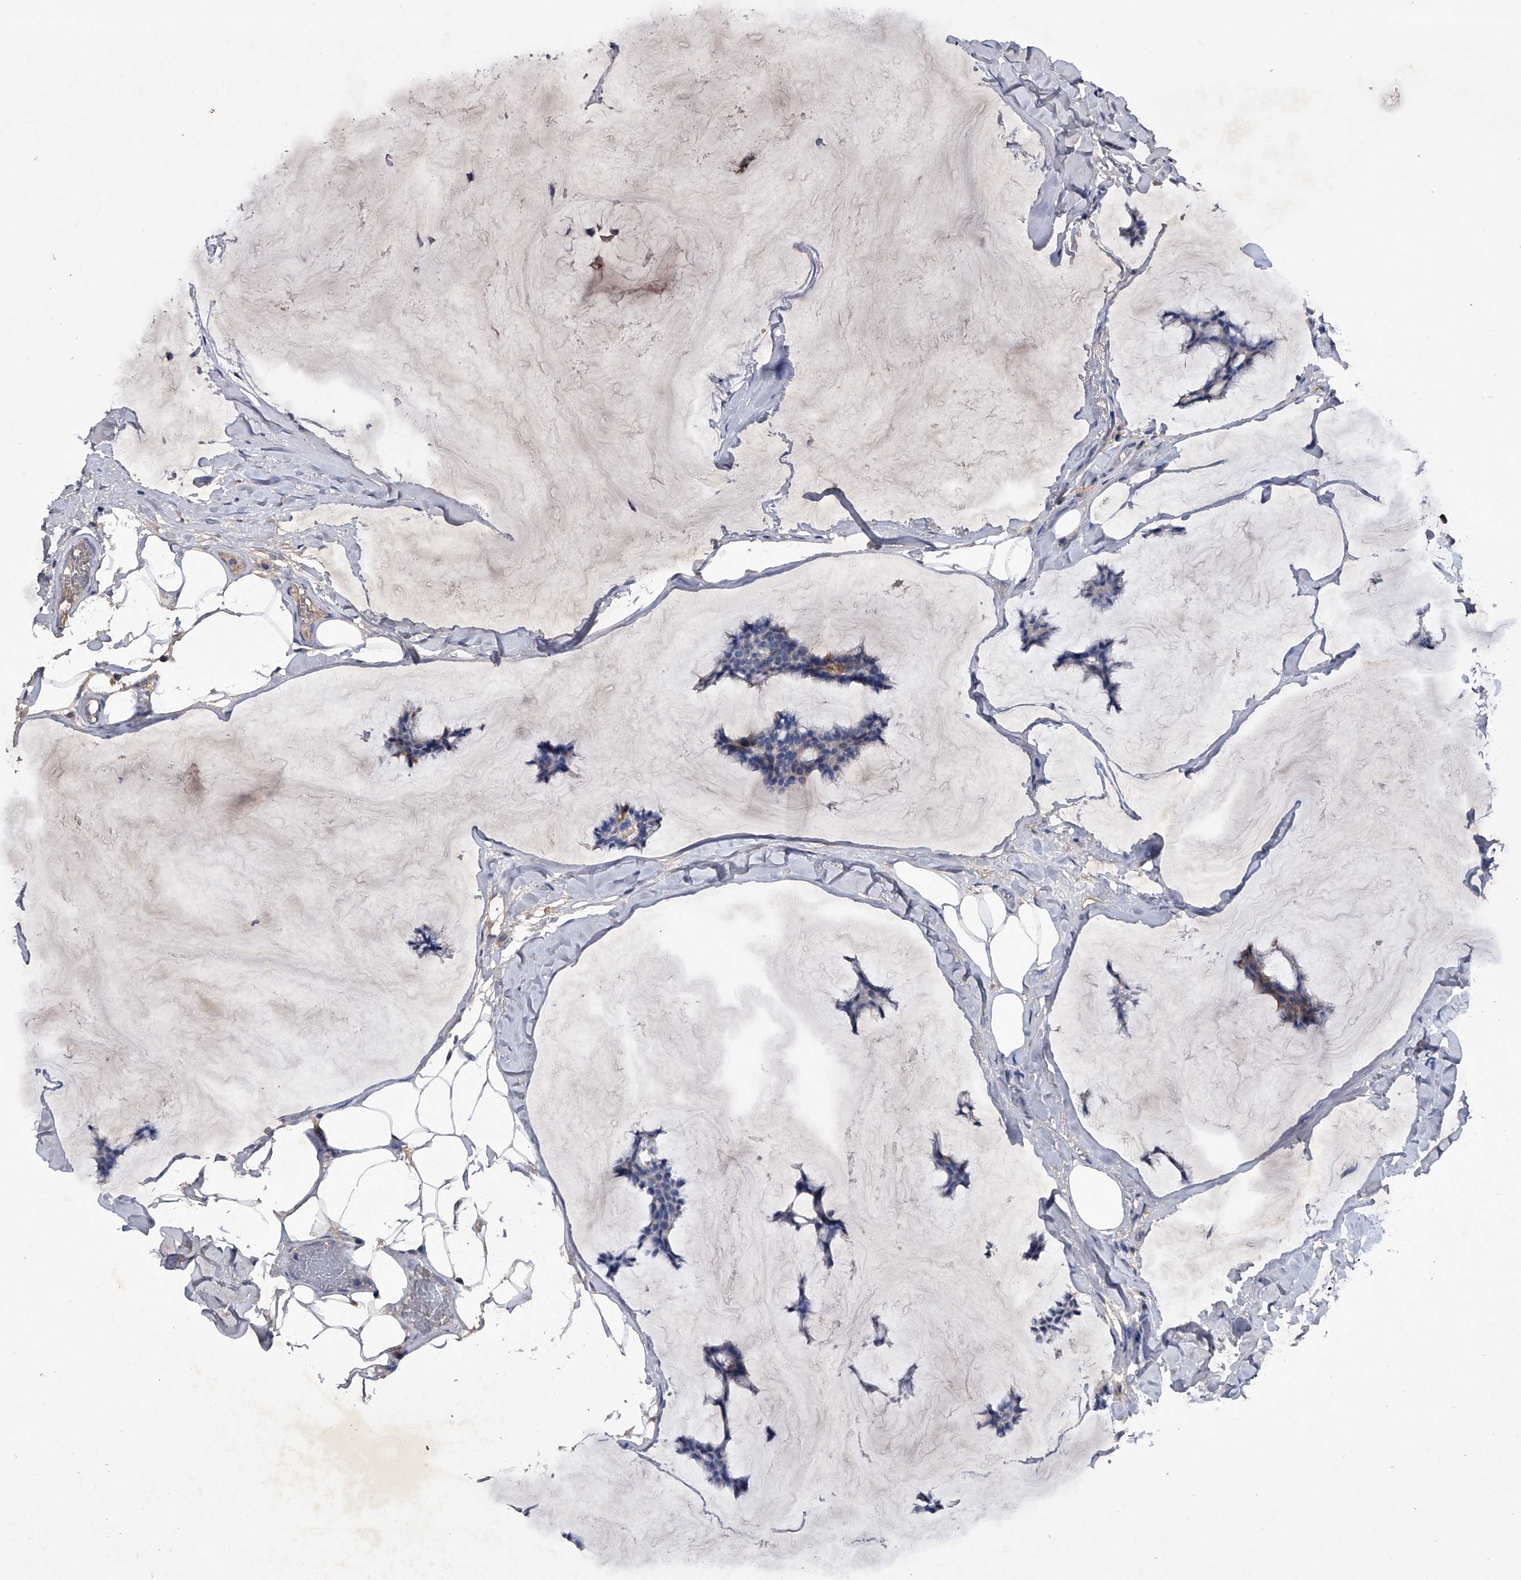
{"staining": {"intensity": "negative", "quantity": "none", "location": "none"}, "tissue": "breast cancer", "cell_type": "Tumor cells", "image_type": "cancer", "snomed": [{"axis": "morphology", "description": "Duct carcinoma"}, {"axis": "topography", "description": "Breast"}], "caption": "Breast intraductal carcinoma stained for a protein using IHC displays no expression tumor cells.", "gene": "ASNS", "patient": {"sex": "female", "age": 93}}